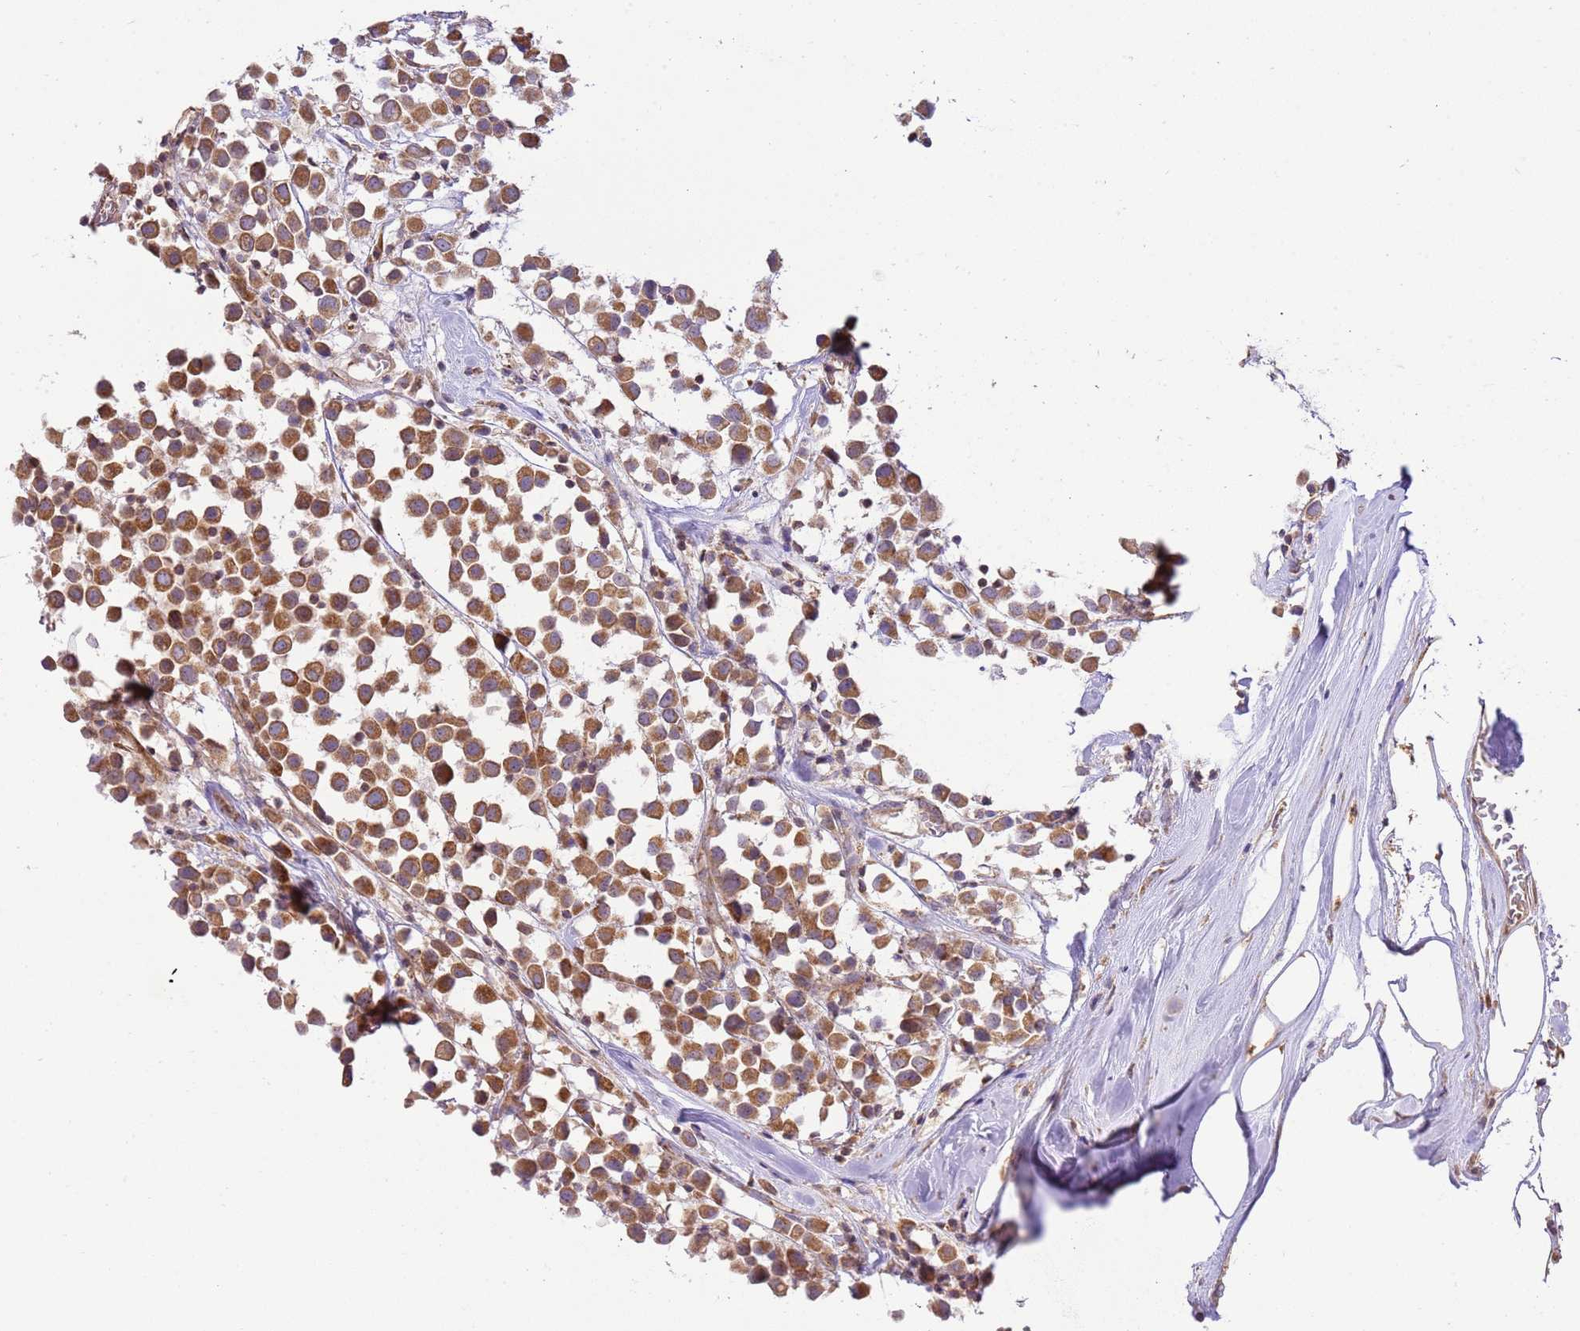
{"staining": {"intensity": "moderate", "quantity": ">75%", "location": "cytoplasmic/membranous"}, "tissue": "breast cancer", "cell_type": "Tumor cells", "image_type": "cancer", "snomed": [{"axis": "morphology", "description": "Duct carcinoma"}, {"axis": "topography", "description": "Breast"}], "caption": "Immunohistochemistry (DAB (3,3'-diaminobenzidine)) staining of breast infiltrating ductal carcinoma demonstrates moderate cytoplasmic/membranous protein expression in approximately >75% of tumor cells.", "gene": "SPATA2L", "patient": {"sex": "female", "age": 61}}